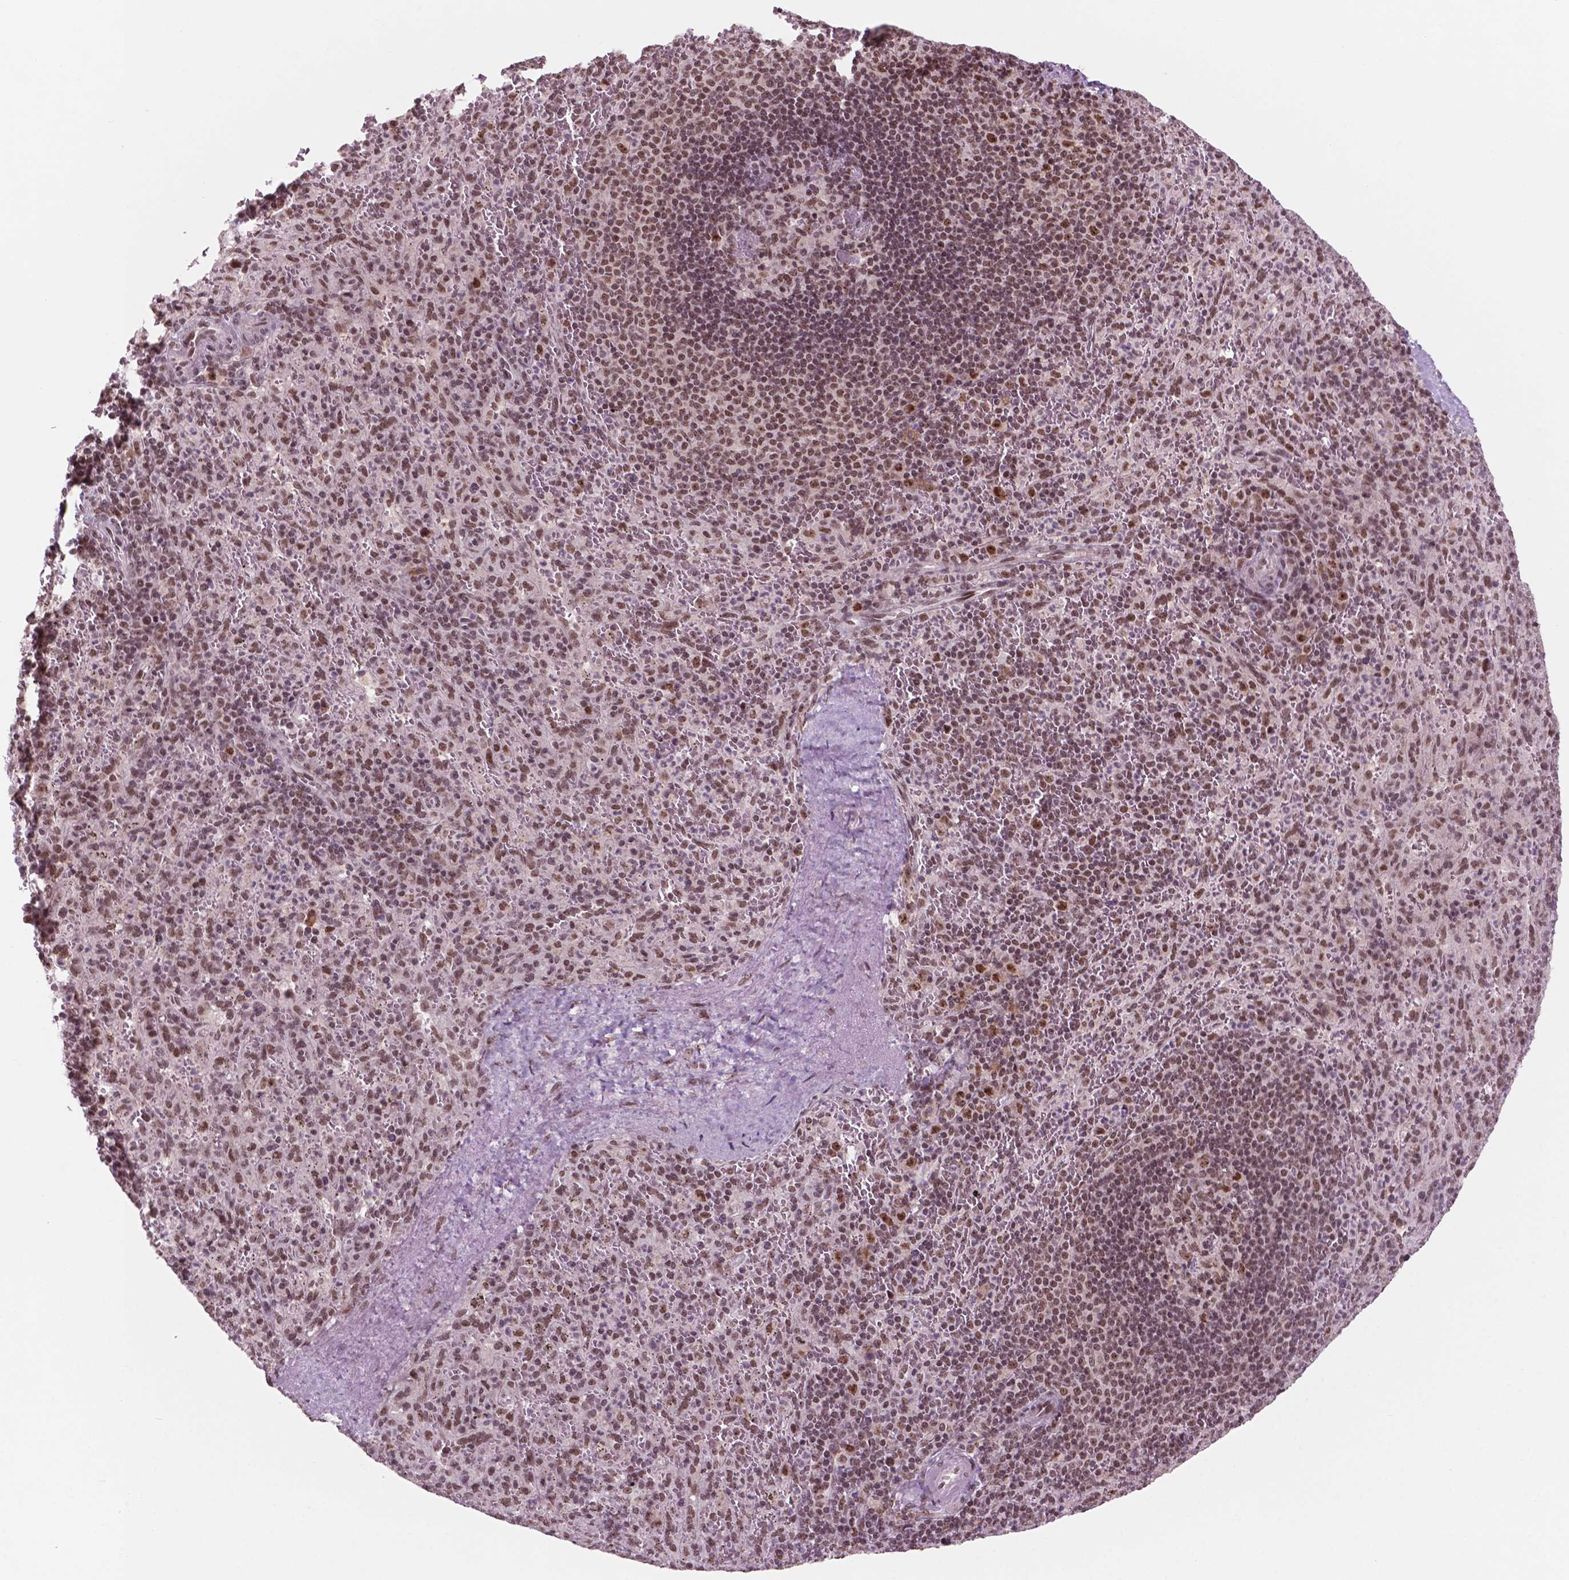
{"staining": {"intensity": "moderate", "quantity": "25%-75%", "location": "nuclear"}, "tissue": "spleen", "cell_type": "Cells in red pulp", "image_type": "normal", "snomed": [{"axis": "morphology", "description": "Normal tissue, NOS"}, {"axis": "topography", "description": "Spleen"}], "caption": "Protein expression by immunohistochemistry reveals moderate nuclear positivity in about 25%-75% of cells in red pulp in unremarkable spleen.", "gene": "POLR2E", "patient": {"sex": "male", "age": 57}}